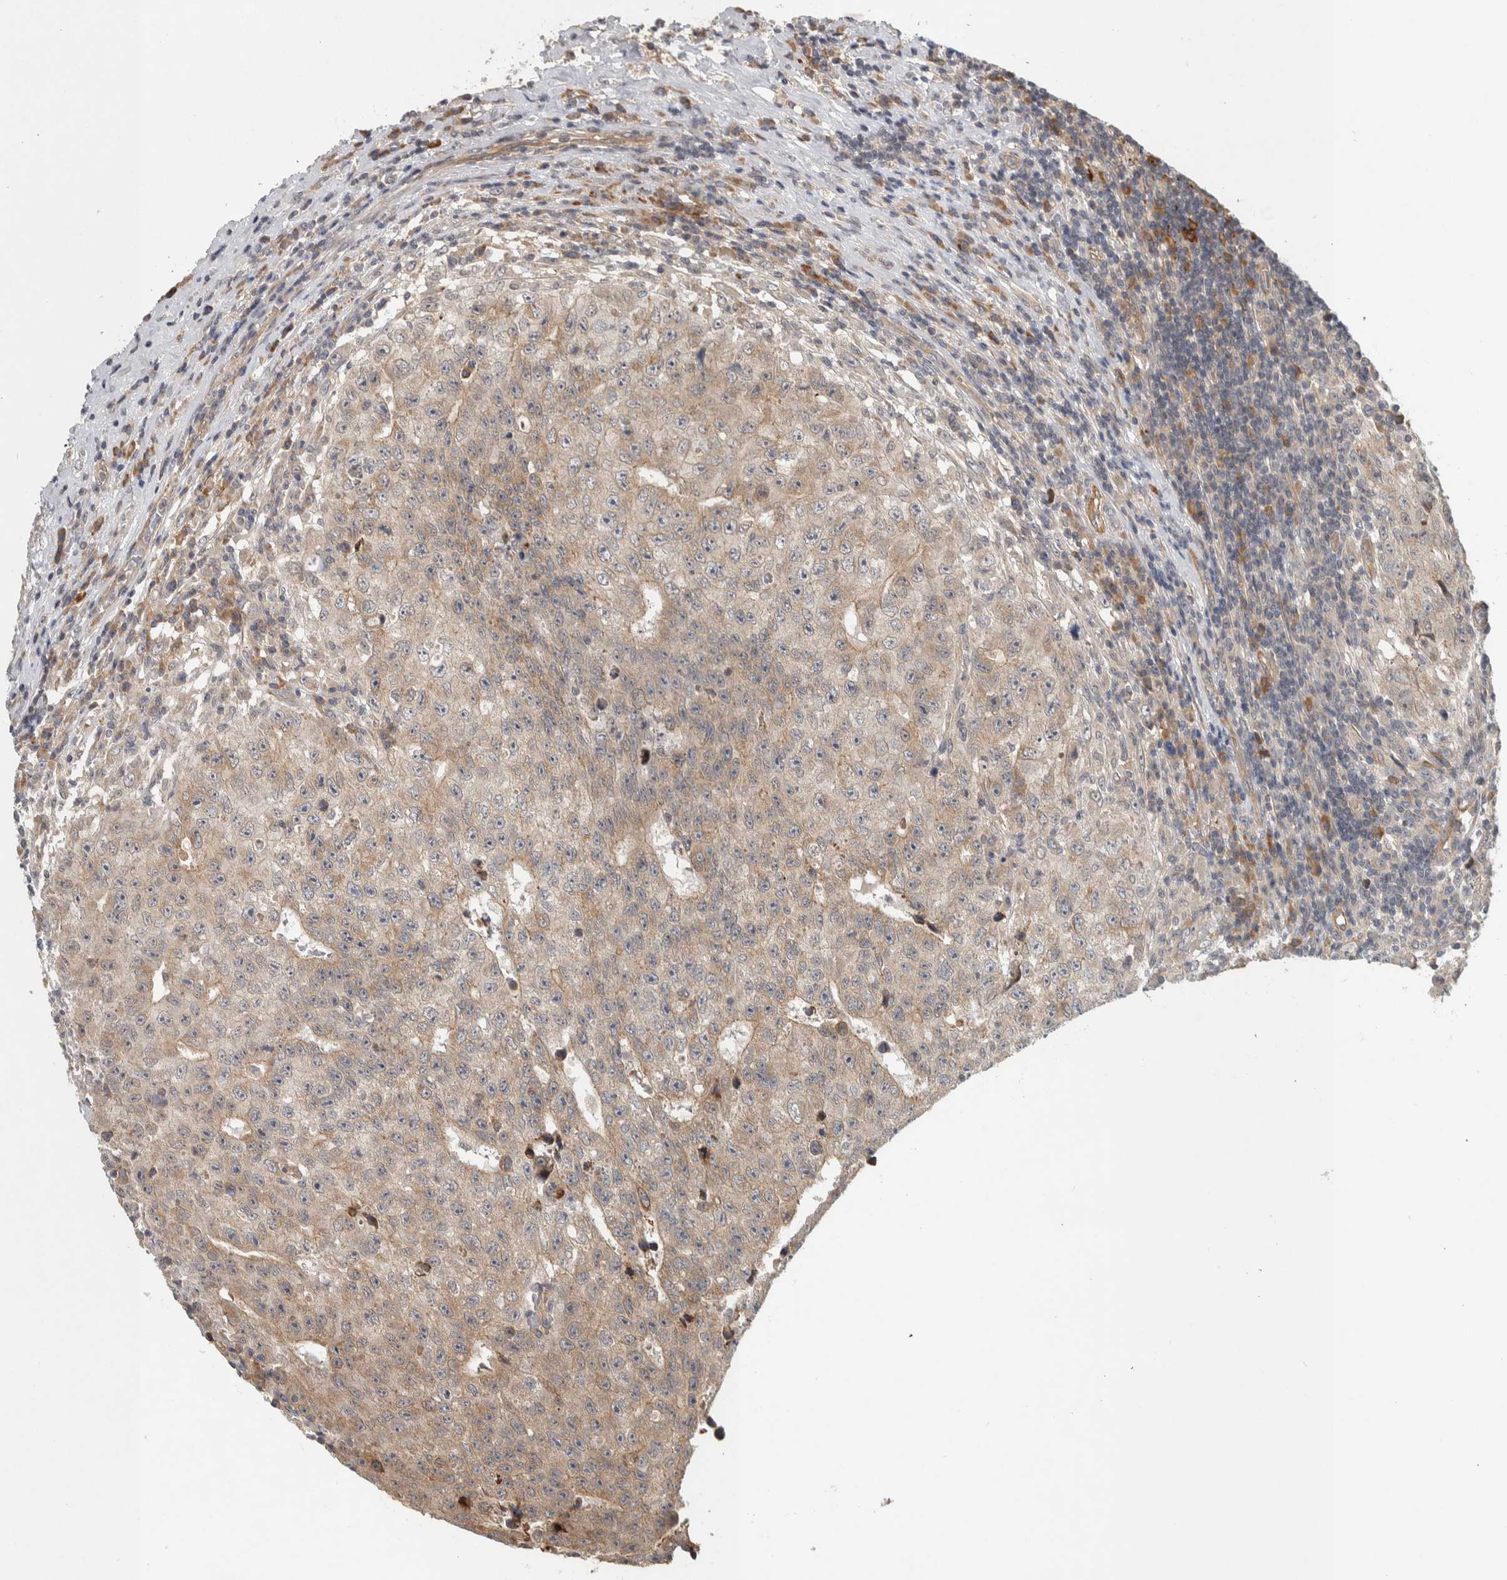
{"staining": {"intensity": "weak", "quantity": "25%-75%", "location": "cytoplasmic/membranous"}, "tissue": "testis cancer", "cell_type": "Tumor cells", "image_type": "cancer", "snomed": [{"axis": "morphology", "description": "Necrosis, NOS"}, {"axis": "morphology", "description": "Carcinoma, Embryonal, NOS"}, {"axis": "topography", "description": "Testis"}], "caption": "Human testis cancer stained with a protein marker displays weak staining in tumor cells.", "gene": "TBC1D31", "patient": {"sex": "male", "age": 19}}